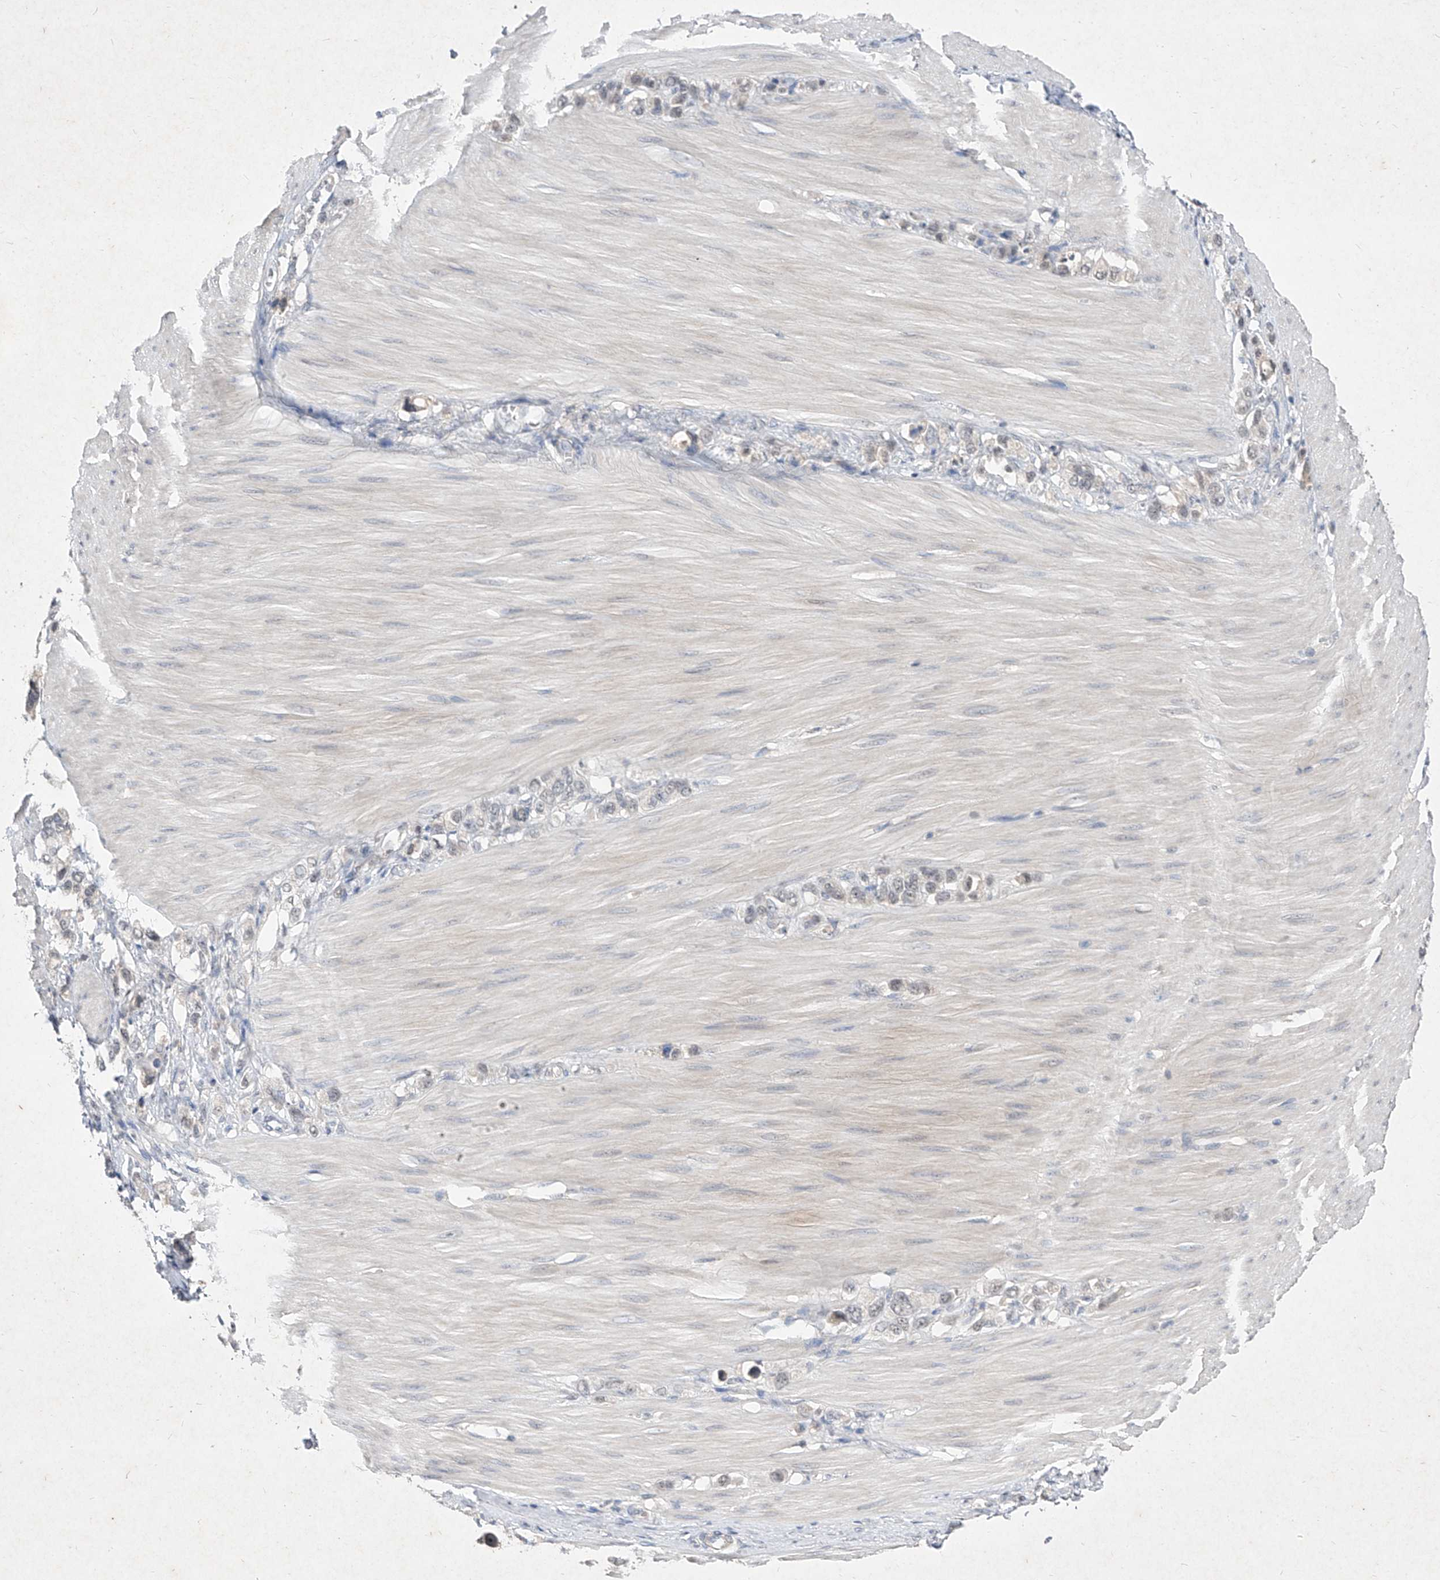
{"staining": {"intensity": "negative", "quantity": "none", "location": "none"}, "tissue": "stomach cancer", "cell_type": "Tumor cells", "image_type": "cancer", "snomed": [{"axis": "morphology", "description": "Adenocarcinoma, NOS"}, {"axis": "topography", "description": "Stomach"}], "caption": "A micrograph of stomach cancer (adenocarcinoma) stained for a protein displays no brown staining in tumor cells. (Immunohistochemistry, brightfield microscopy, high magnification).", "gene": "C4A", "patient": {"sex": "female", "age": 65}}